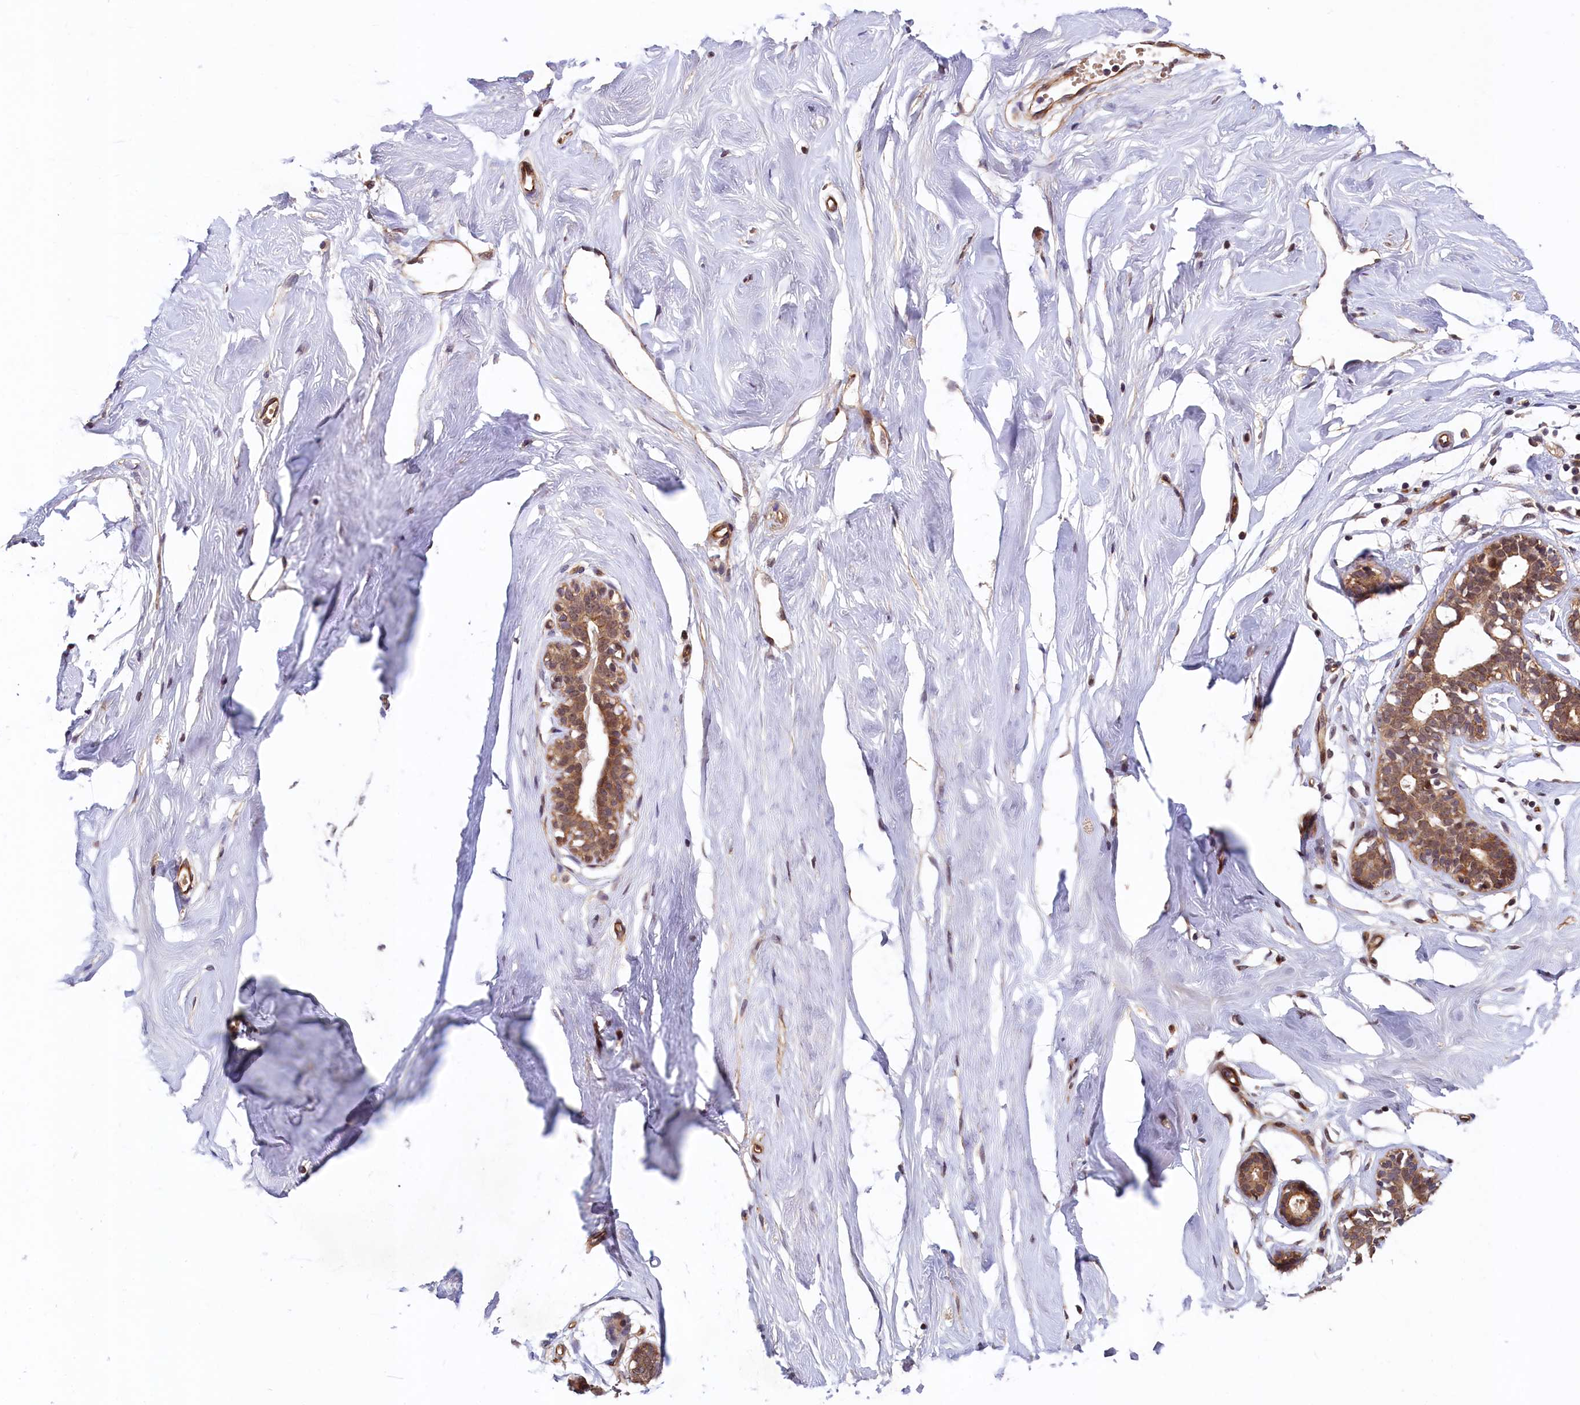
{"staining": {"intensity": "negative", "quantity": "none", "location": "none"}, "tissue": "breast", "cell_type": "Adipocytes", "image_type": "normal", "snomed": [{"axis": "morphology", "description": "Normal tissue, NOS"}, {"axis": "morphology", "description": "Adenoma, NOS"}, {"axis": "topography", "description": "Breast"}], "caption": "Immunohistochemical staining of unremarkable breast displays no significant positivity in adipocytes. (DAB (3,3'-diaminobenzidine) immunohistochemistry (IHC) visualized using brightfield microscopy, high magnification).", "gene": "ARL14EP", "patient": {"sex": "female", "age": 23}}